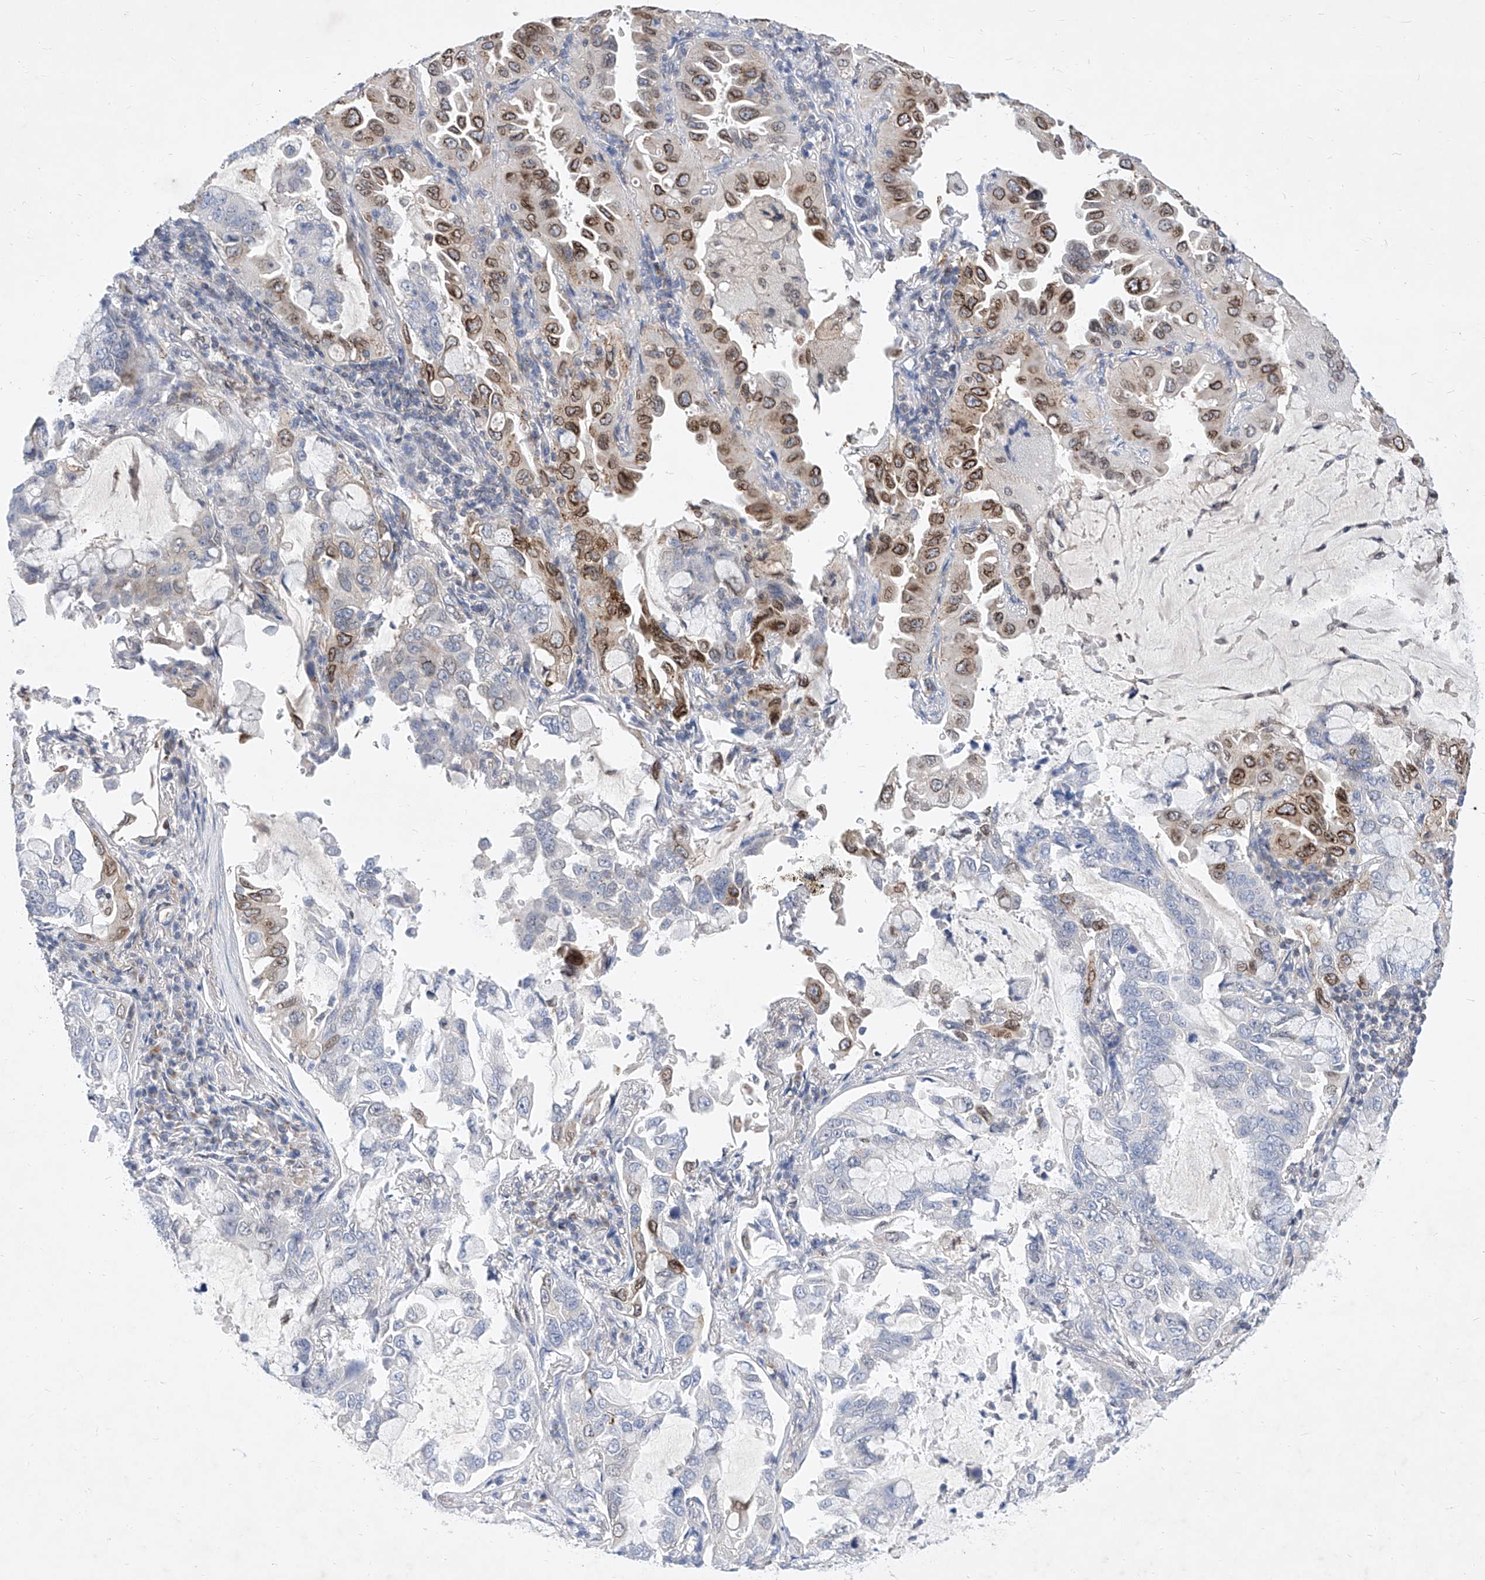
{"staining": {"intensity": "moderate", "quantity": "<25%", "location": "cytoplasmic/membranous,nuclear"}, "tissue": "lung cancer", "cell_type": "Tumor cells", "image_type": "cancer", "snomed": [{"axis": "morphology", "description": "Adenocarcinoma, NOS"}, {"axis": "topography", "description": "Lung"}], "caption": "Protein staining by IHC shows moderate cytoplasmic/membranous and nuclear staining in about <25% of tumor cells in lung cancer.", "gene": "MX2", "patient": {"sex": "male", "age": 64}}